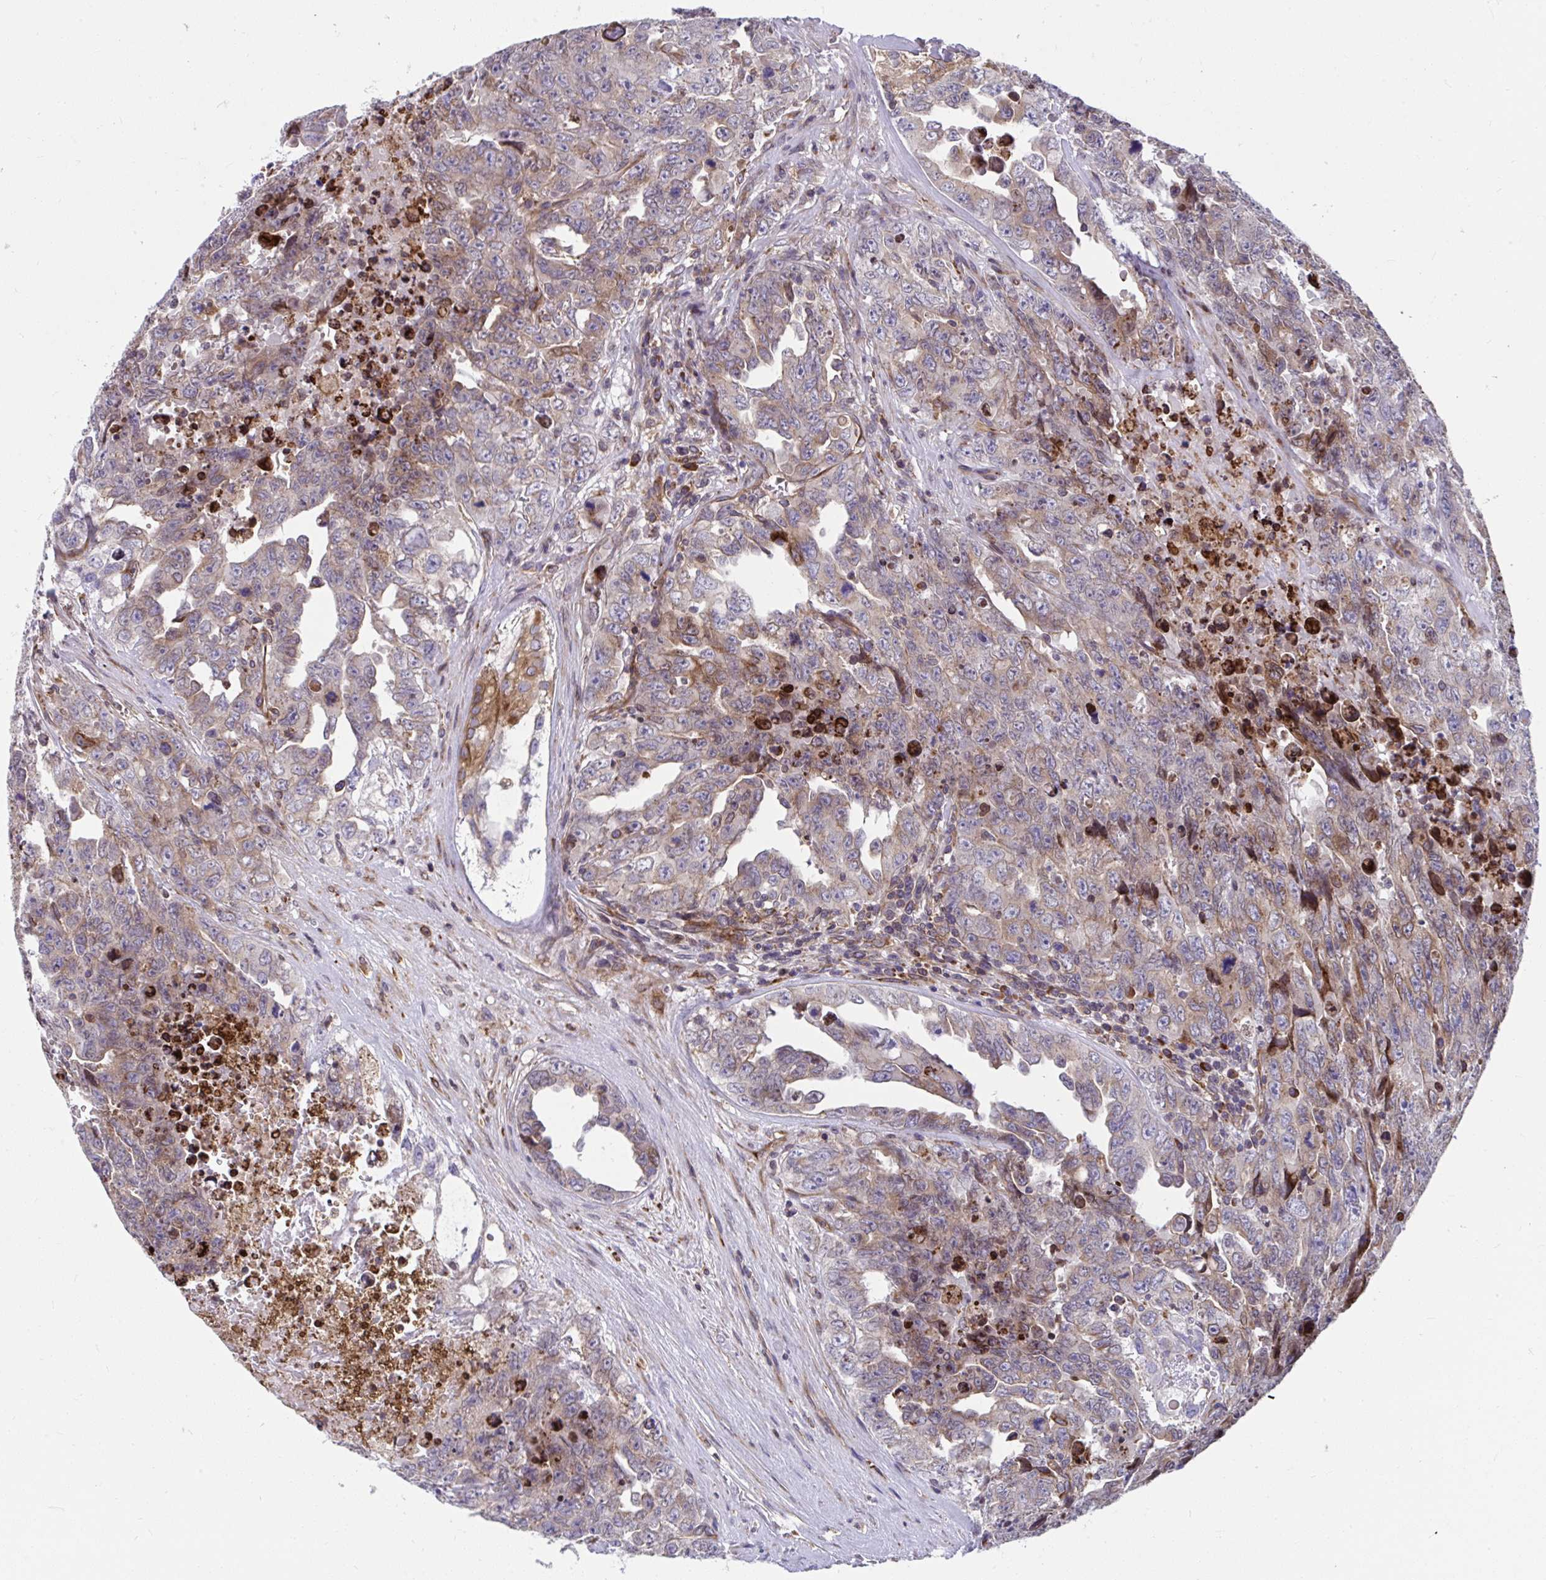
{"staining": {"intensity": "weak", "quantity": "25%-75%", "location": "cytoplasmic/membranous"}, "tissue": "testis cancer", "cell_type": "Tumor cells", "image_type": "cancer", "snomed": [{"axis": "morphology", "description": "Carcinoma, Embryonal, NOS"}, {"axis": "topography", "description": "Testis"}], "caption": "High-magnification brightfield microscopy of testis cancer stained with DAB (3,3'-diaminobenzidine) (brown) and counterstained with hematoxylin (blue). tumor cells exhibit weak cytoplasmic/membranous positivity is present in about25%-75% of cells.", "gene": "STIM2", "patient": {"sex": "male", "age": 24}}